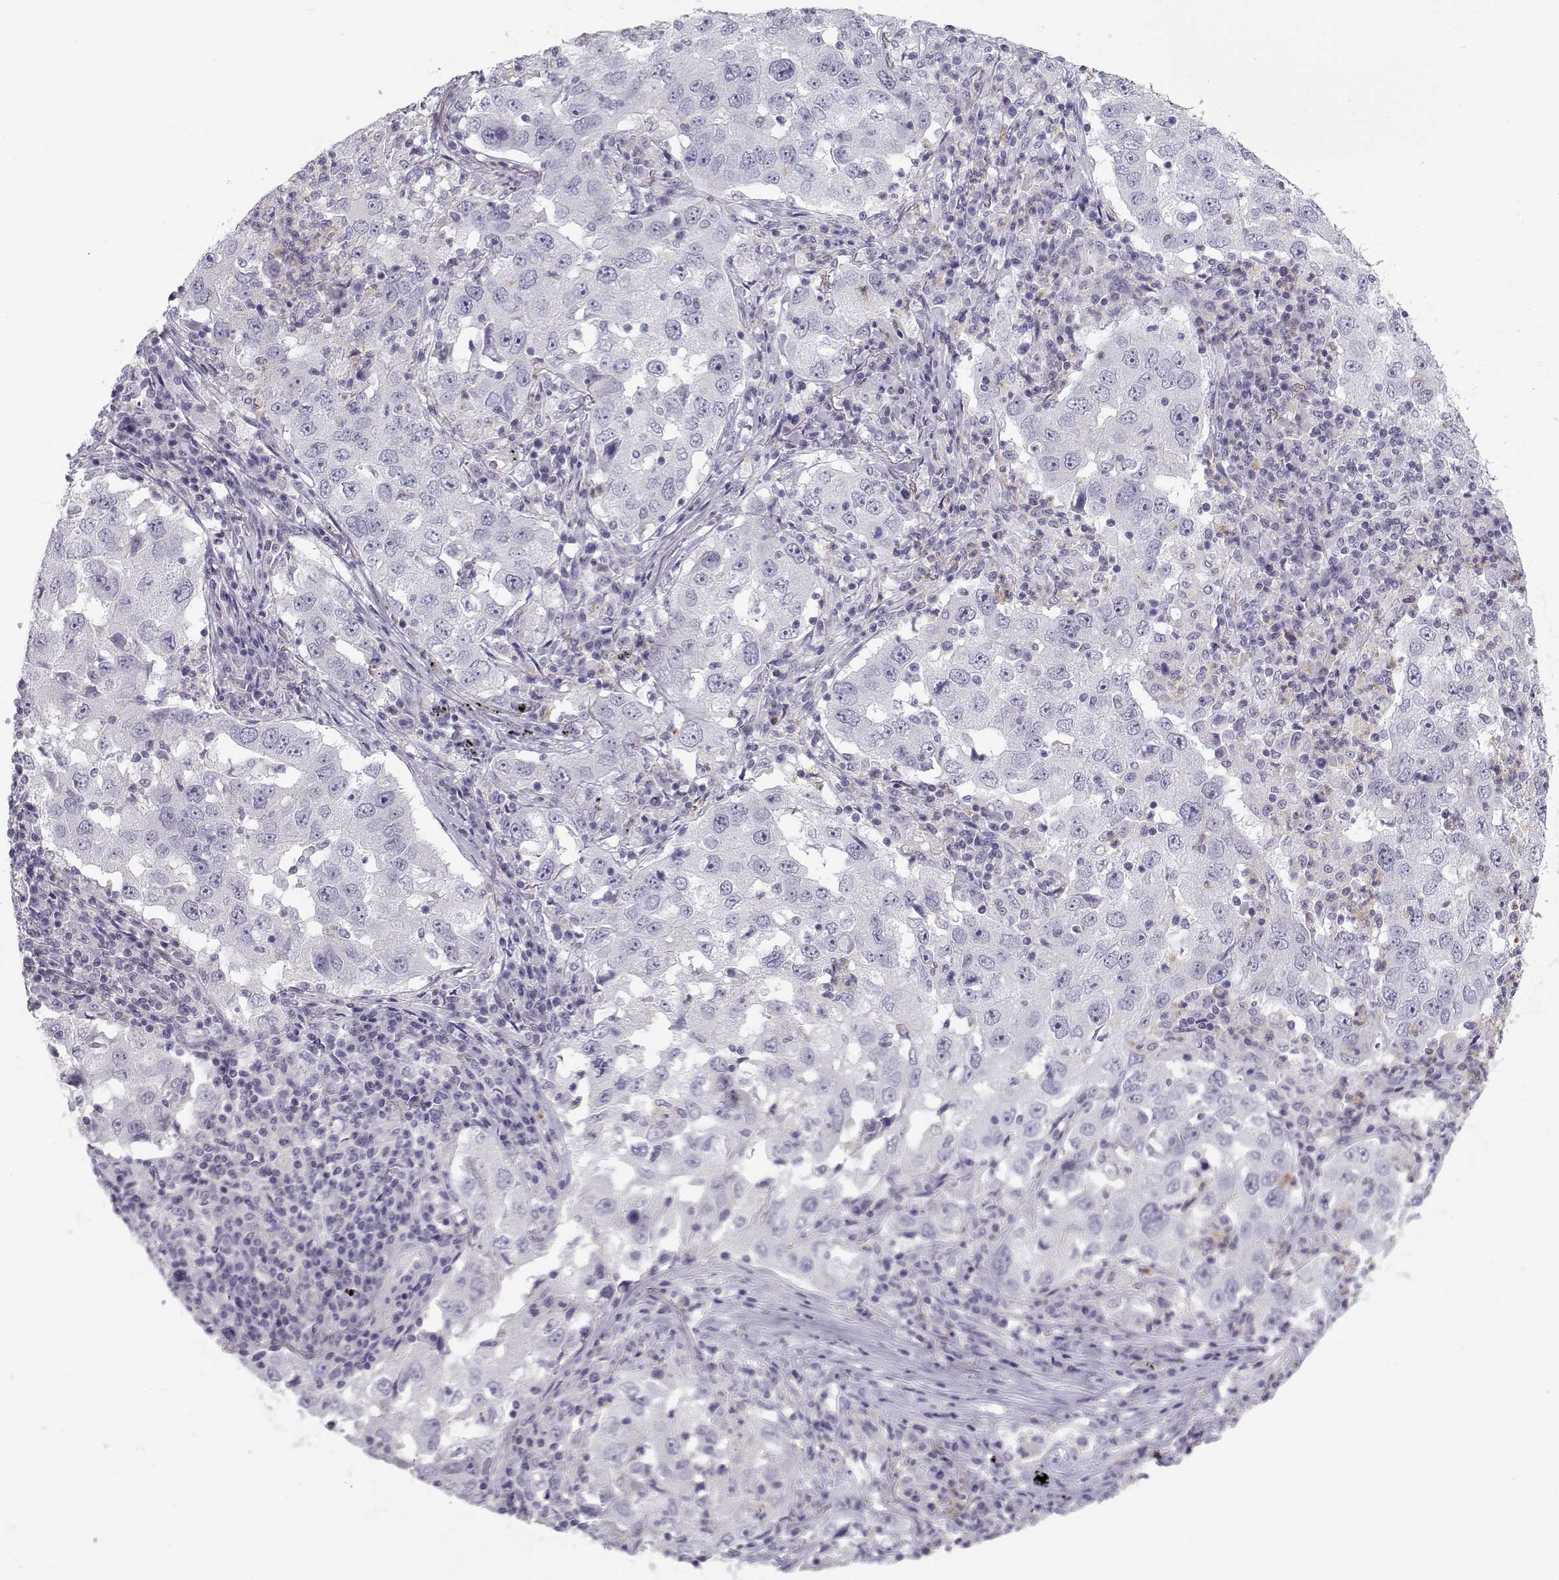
{"staining": {"intensity": "negative", "quantity": "none", "location": "none"}, "tissue": "lung cancer", "cell_type": "Tumor cells", "image_type": "cancer", "snomed": [{"axis": "morphology", "description": "Adenocarcinoma, NOS"}, {"axis": "topography", "description": "Lung"}], "caption": "Tumor cells show no significant protein positivity in lung adenocarcinoma.", "gene": "MYO1A", "patient": {"sex": "male", "age": 73}}